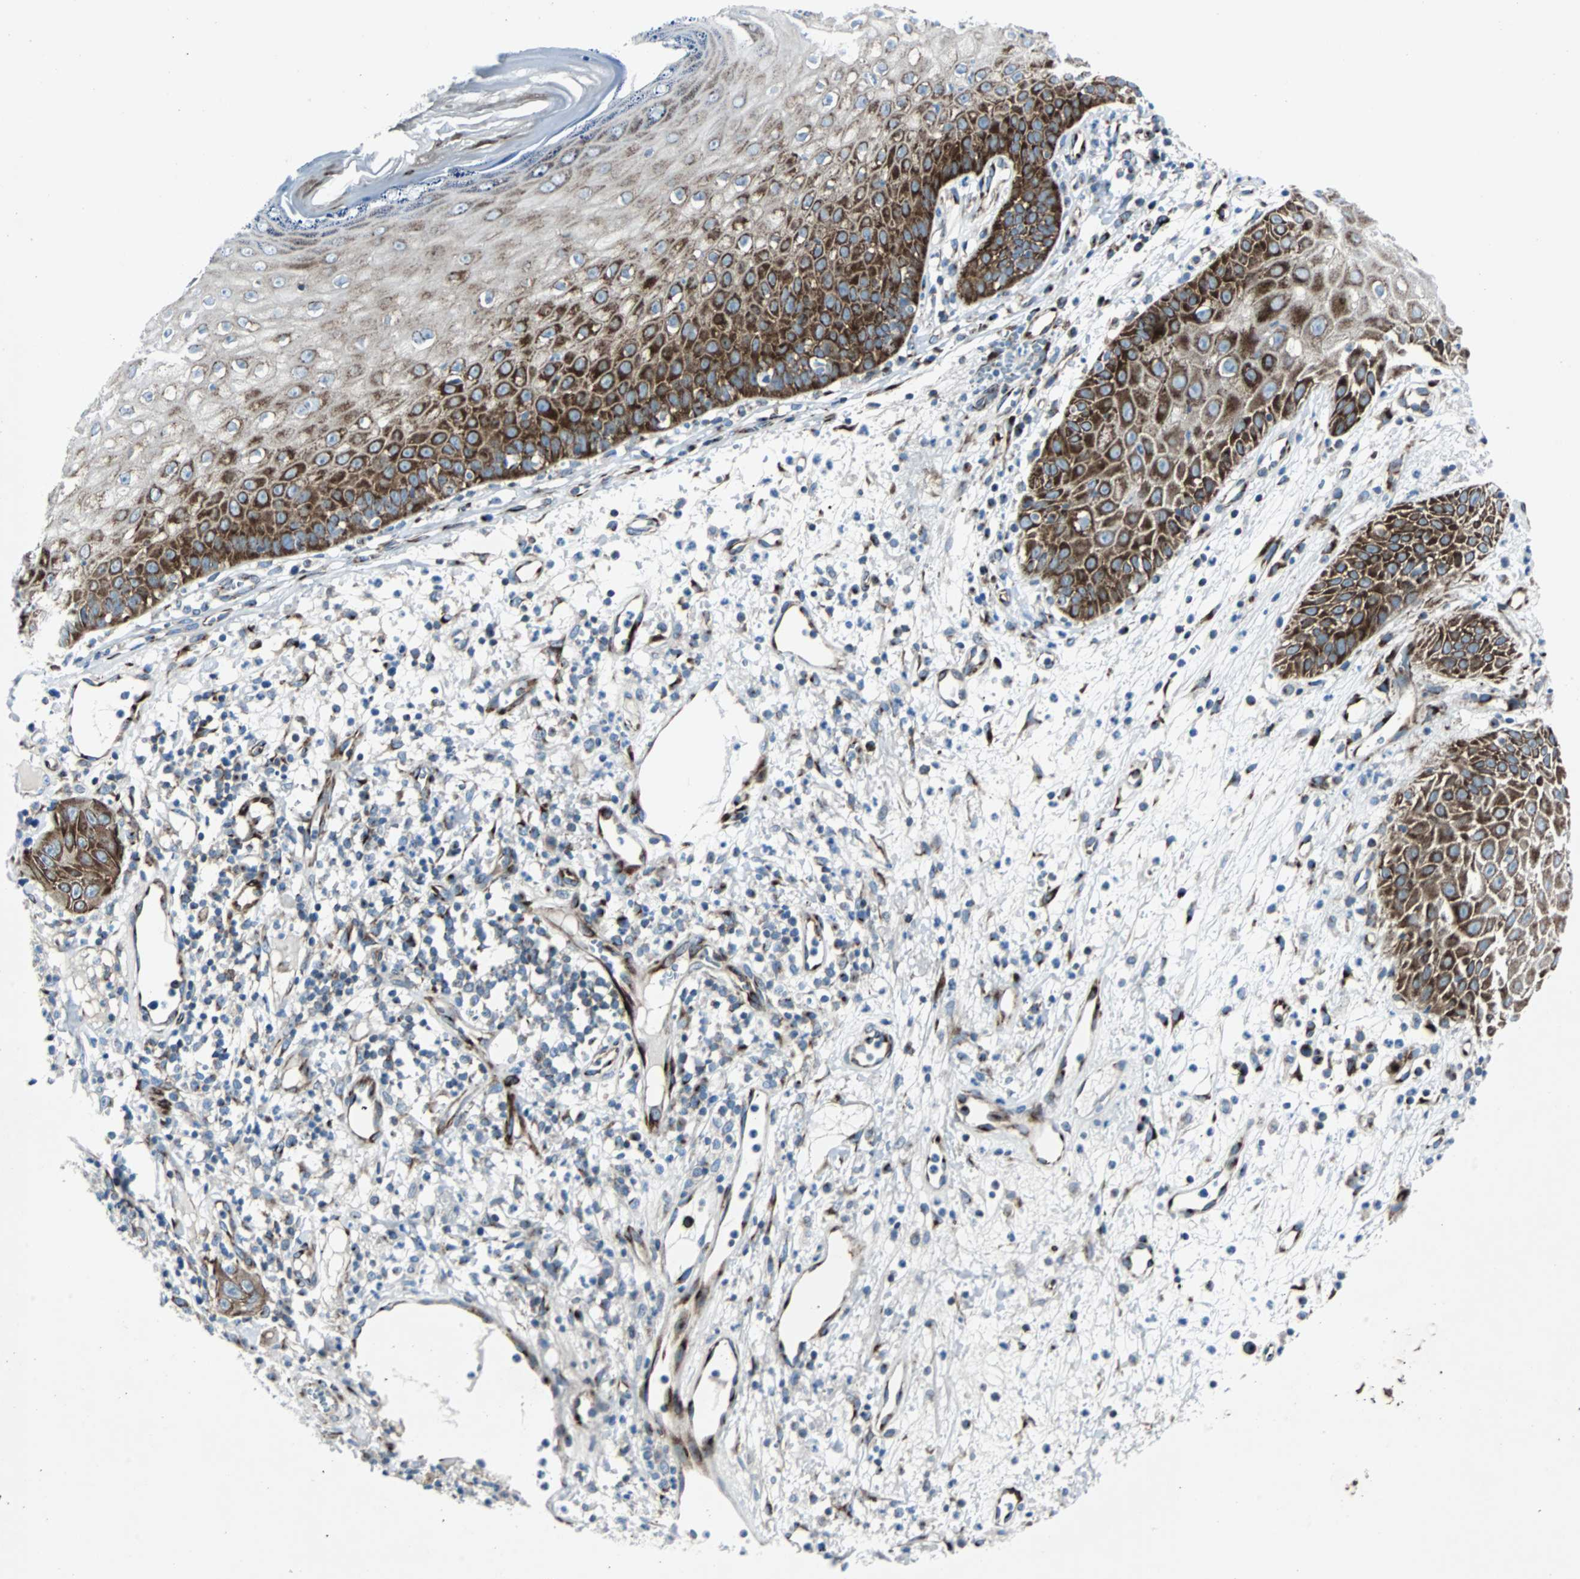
{"staining": {"intensity": "strong", "quantity": "25%-75%", "location": "cytoplasmic/membranous"}, "tissue": "skin cancer", "cell_type": "Tumor cells", "image_type": "cancer", "snomed": [{"axis": "morphology", "description": "Squamous cell carcinoma, NOS"}, {"axis": "topography", "description": "Skin"}], "caption": "Immunohistochemical staining of human skin cancer (squamous cell carcinoma) demonstrates strong cytoplasmic/membranous protein staining in approximately 25%-75% of tumor cells.", "gene": "BBC3", "patient": {"sex": "female", "age": 78}}